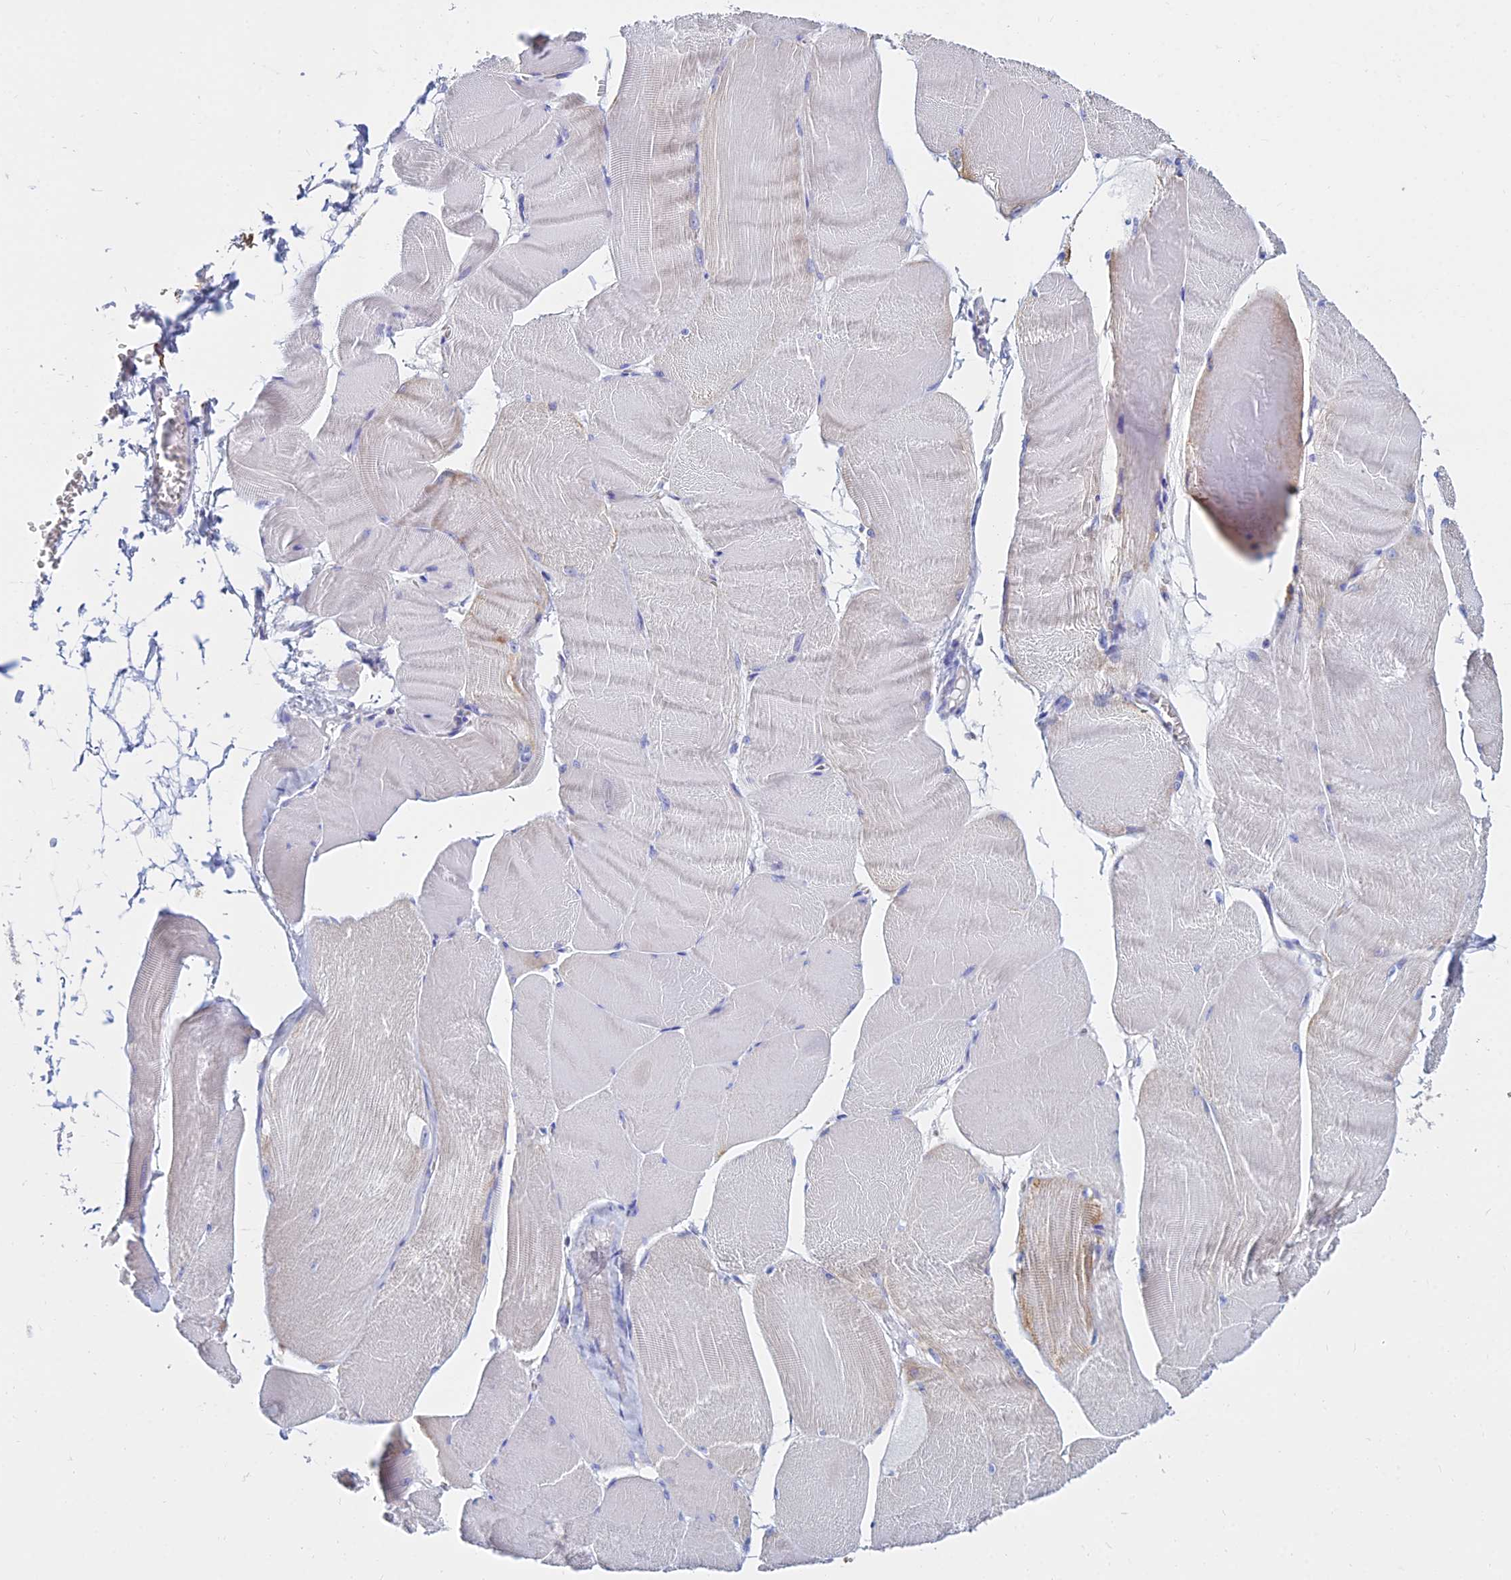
{"staining": {"intensity": "negative", "quantity": "none", "location": "none"}, "tissue": "skeletal muscle", "cell_type": "Myocytes", "image_type": "normal", "snomed": [{"axis": "morphology", "description": "Normal tissue, NOS"}, {"axis": "morphology", "description": "Basal cell carcinoma"}, {"axis": "topography", "description": "Skeletal muscle"}], "caption": "Immunohistochemical staining of benign skeletal muscle shows no significant expression in myocytes.", "gene": "MGST1", "patient": {"sex": "female", "age": 64}}